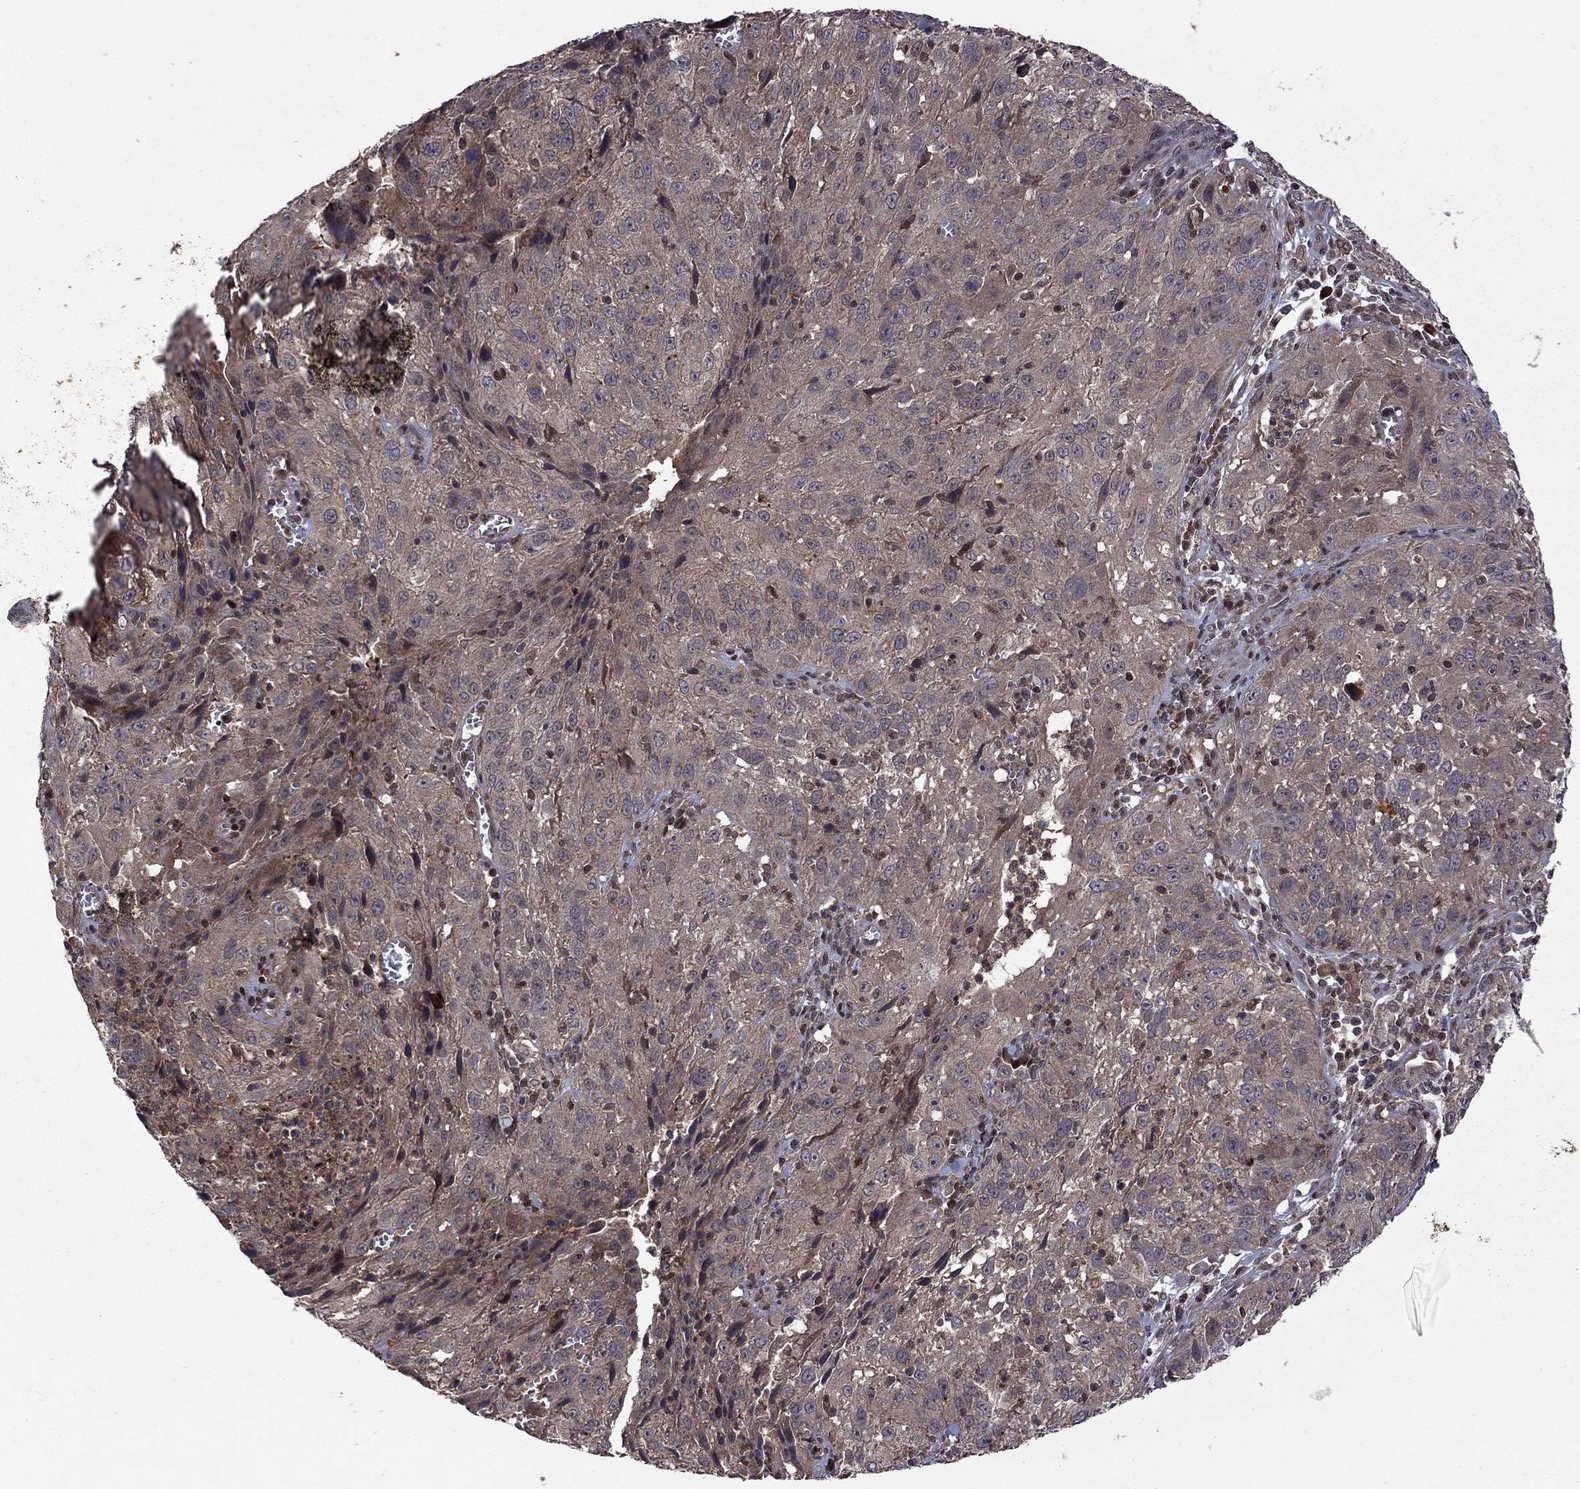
{"staining": {"intensity": "weak", "quantity": "<25%", "location": "cytoplasmic/membranous"}, "tissue": "cervical cancer", "cell_type": "Tumor cells", "image_type": "cancer", "snomed": [{"axis": "morphology", "description": "Squamous cell carcinoma, NOS"}, {"axis": "topography", "description": "Cervix"}], "caption": "Immunohistochemistry histopathology image of neoplastic tissue: cervical cancer (squamous cell carcinoma) stained with DAB (3,3'-diaminobenzidine) reveals no significant protein expression in tumor cells.", "gene": "IPP", "patient": {"sex": "female", "age": 32}}